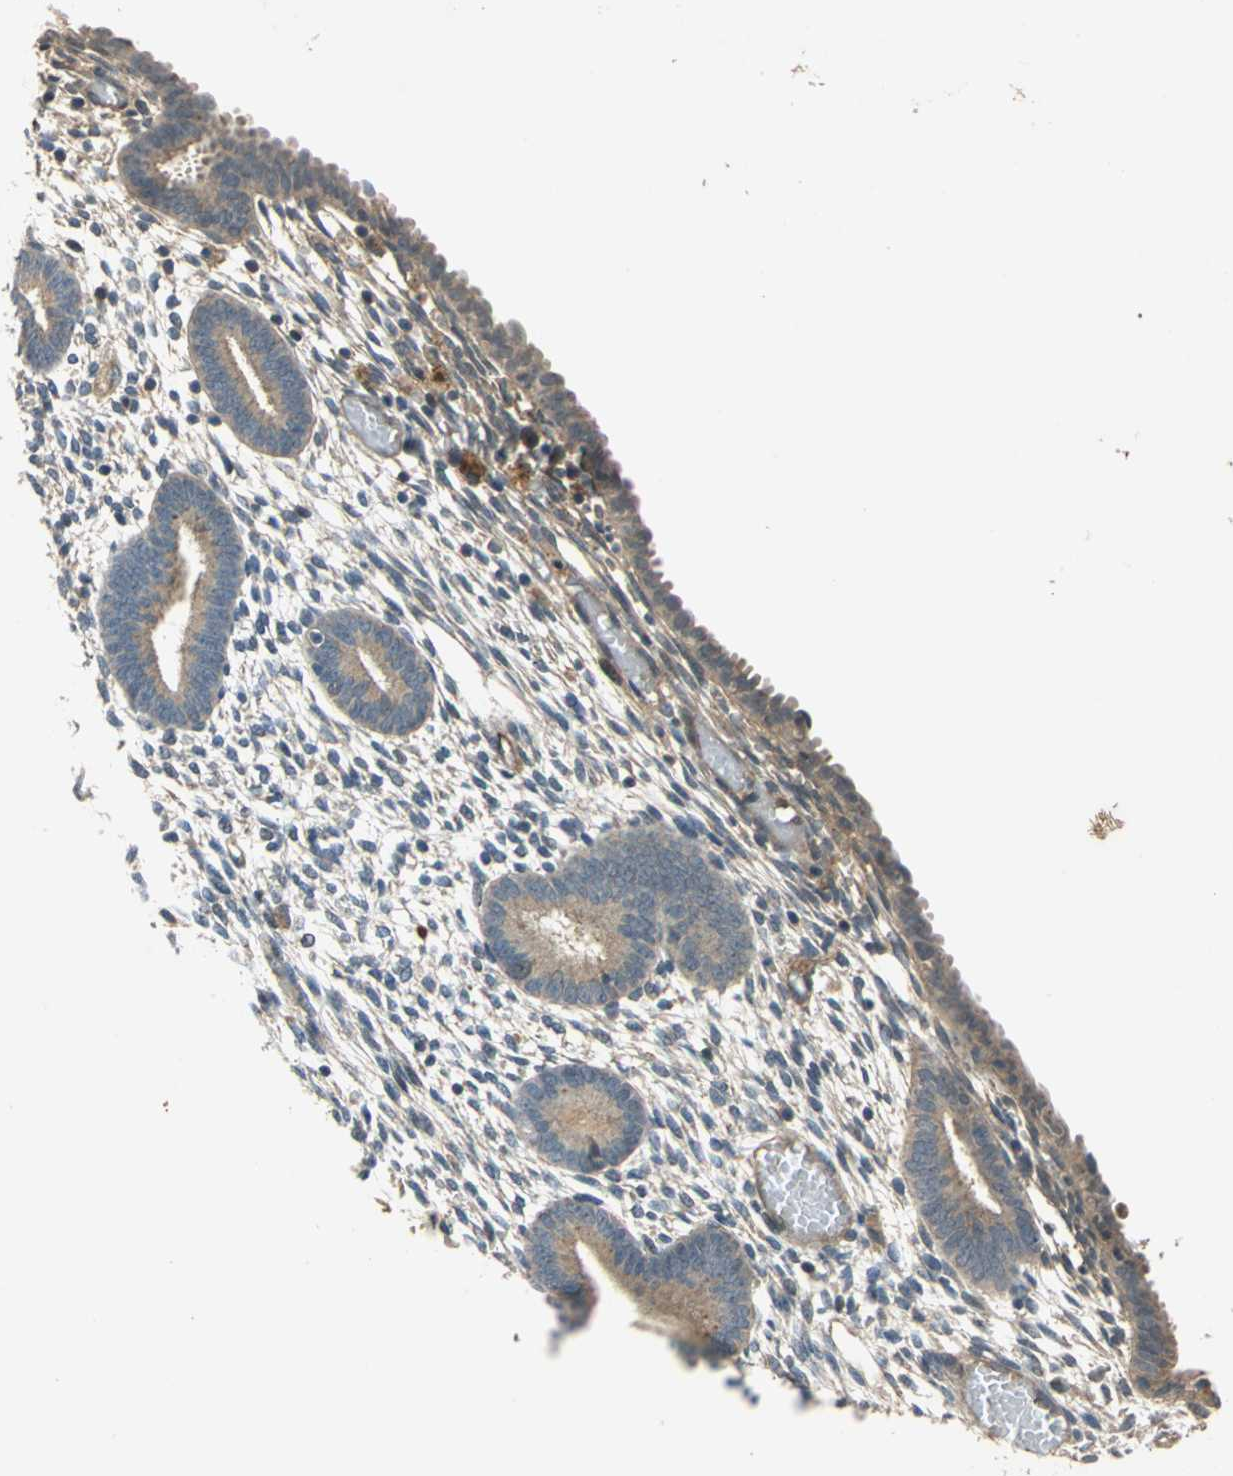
{"staining": {"intensity": "weak", "quantity": "<25%", "location": "cytoplasmic/membranous"}, "tissue": "endometrium", "cell_type": "Cells in endometrial stroma", "image_type": "normal", "snomed": [{"axis": "morphology", "description": "Normal tissue, NOS"}, {"axis": "topography", "description": "Endometrium"}], "caption": "Image shows no protein staining in cells in endometrial stroma of unremarkable endometrium. Brightfield microscopy of IHC stained with DAB (brown) and hematoxylin (blue), captured at high magnification.", "gene": "EMCN", "patient": {"sex": "female", "age": 57}}